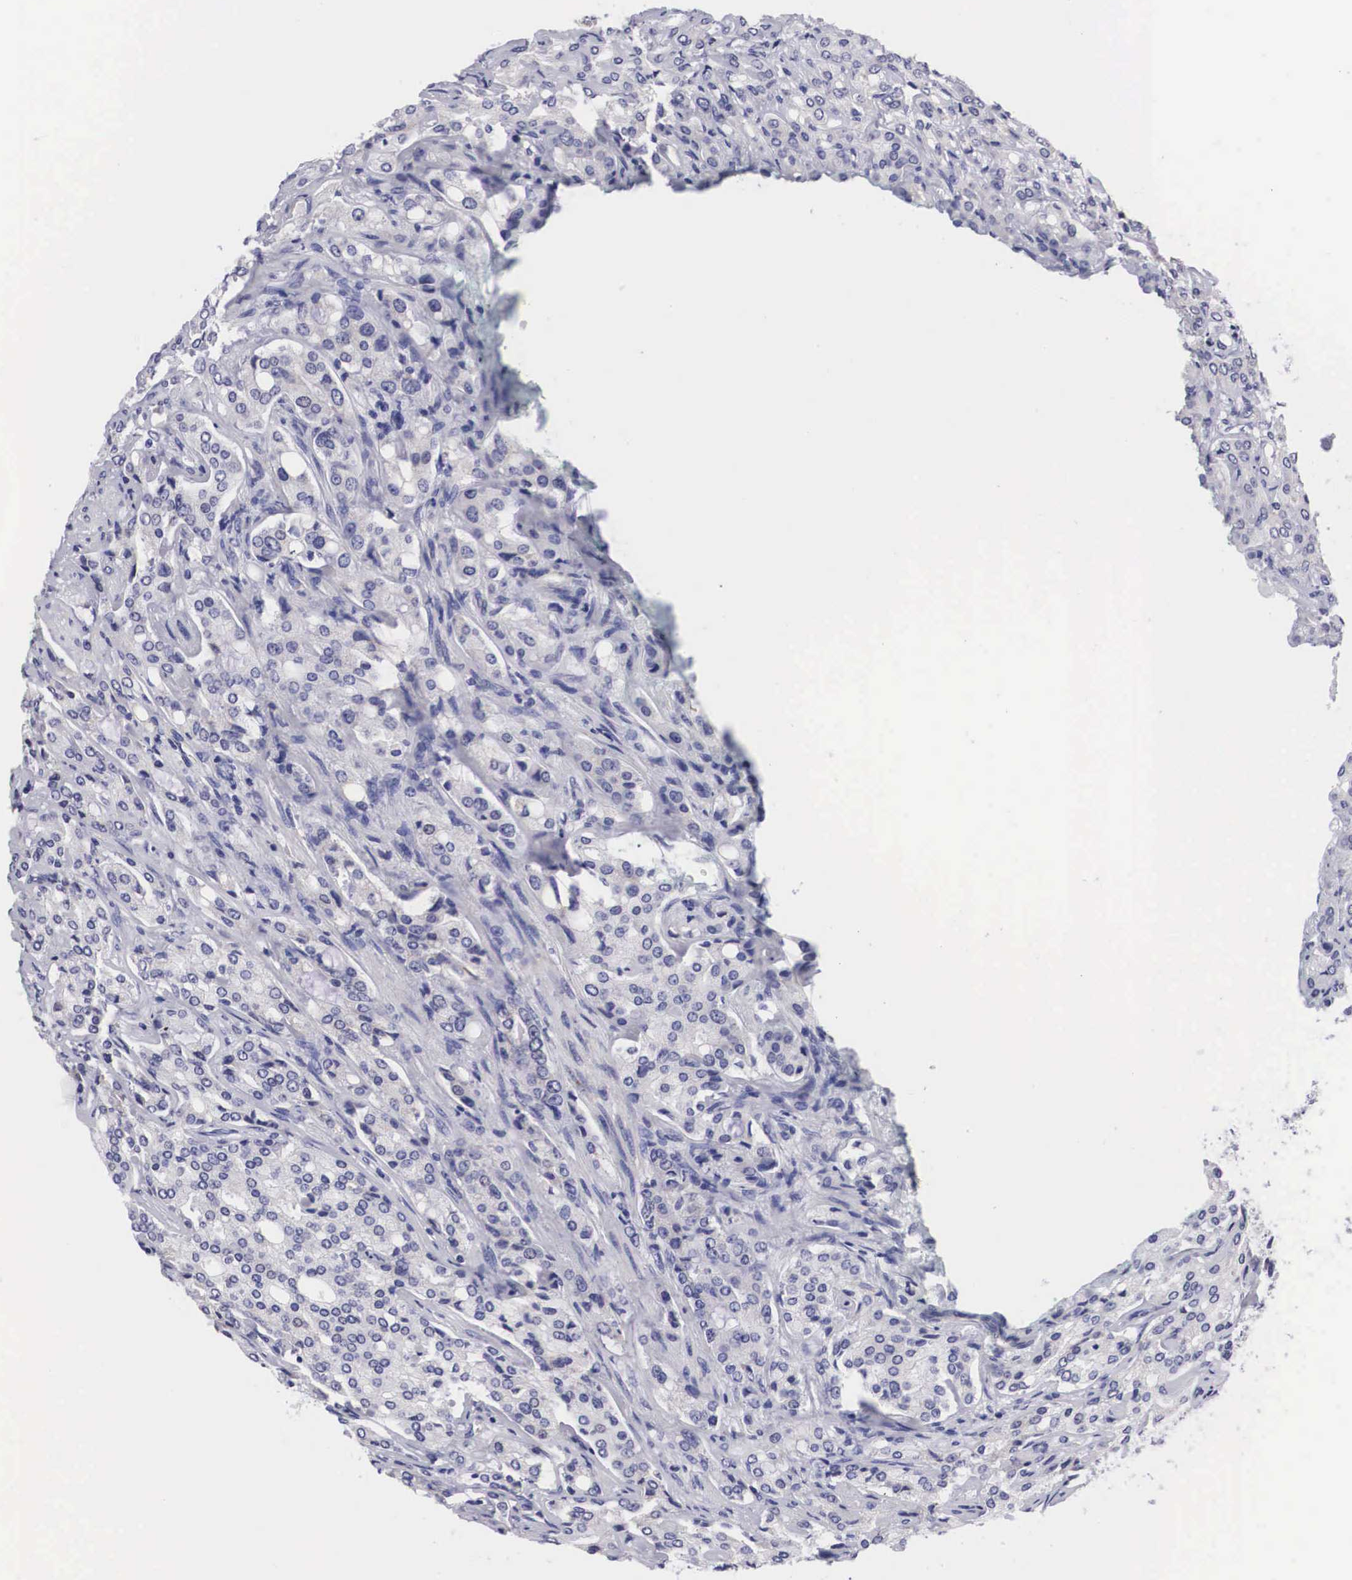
{"staining": {"intensity": "weak", "quantity": "<25%", "location": "cytoplasmic/membranous"}, "tissue": "prostate cancer", "cell_type": "Tumor cells", "image_type": "cancer", "snomed": [{"axis": "morphology", "description": "Adenocarcinoma, Medium grade"}, {"axis": "topography", "description": "Prostate"}], "caption": "A photomicrograph of human prostate cancer is negative for staining in tumor cells.", "gene": "SOX11", "patient": {"sex": "male", "age": 72}}